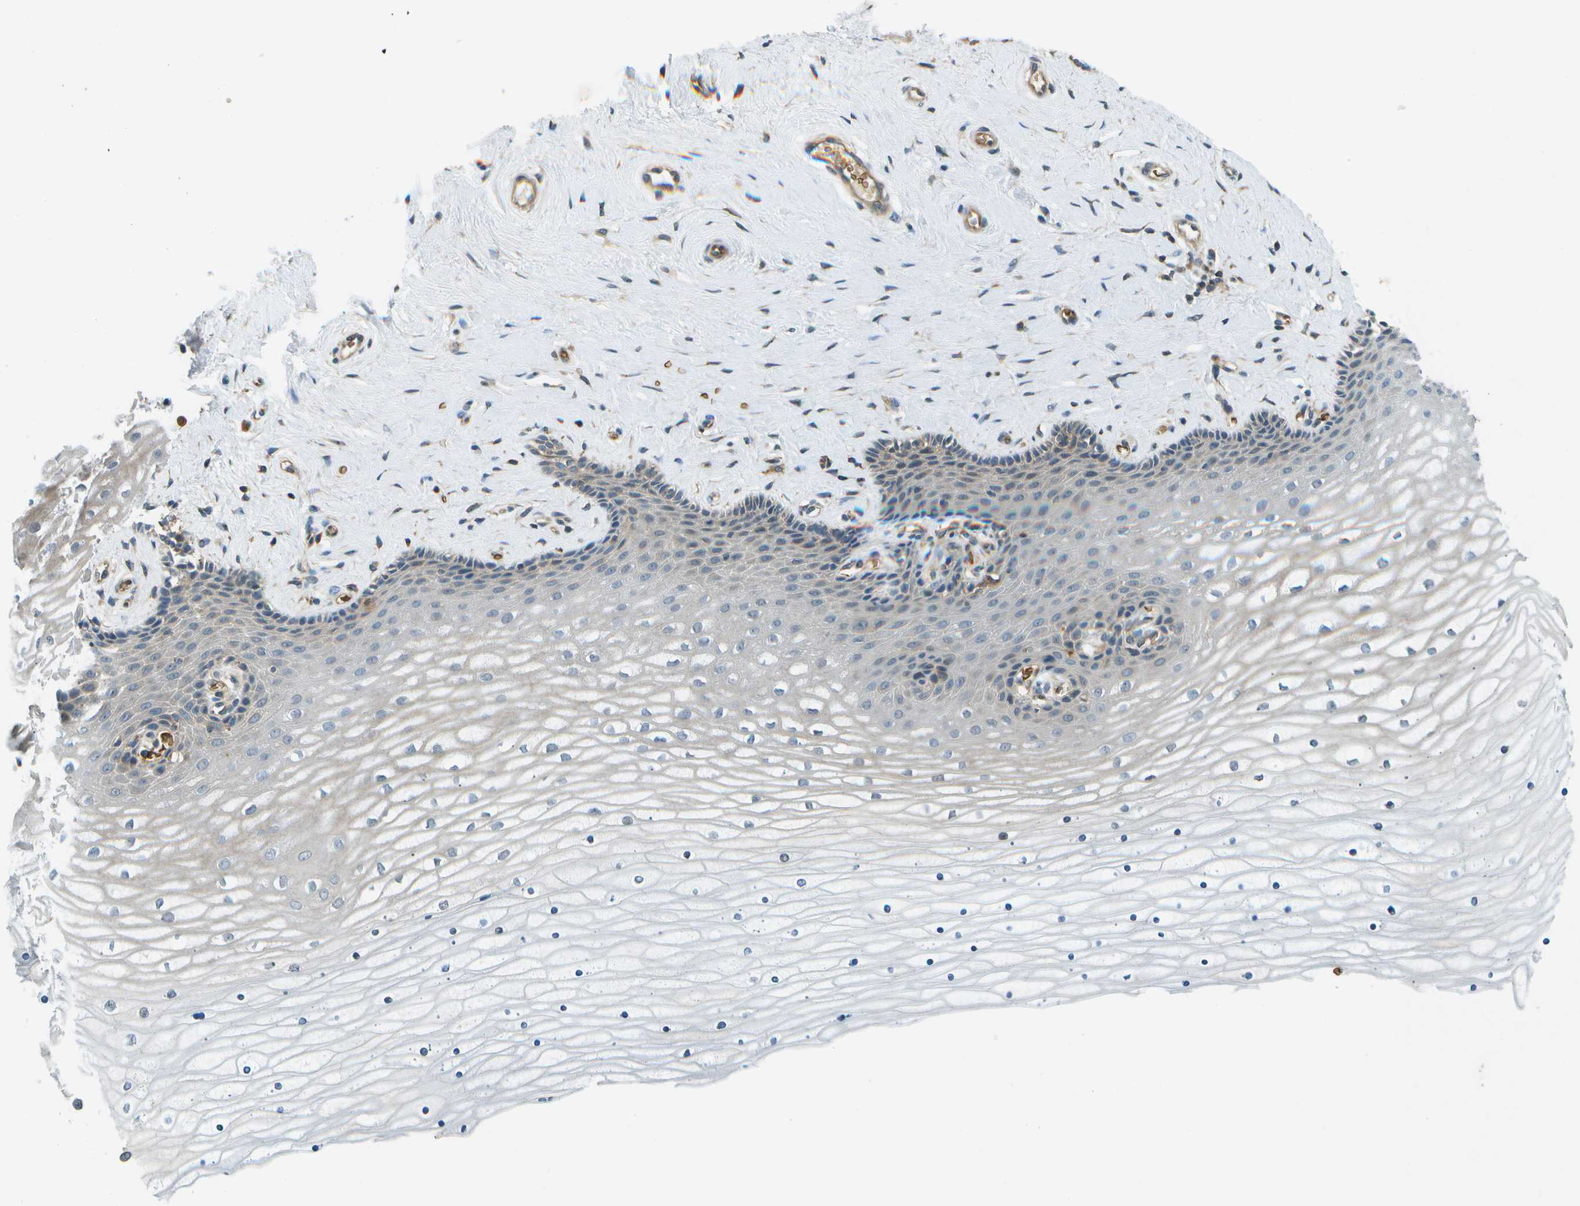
{"staining": {"intensity": "weak", "quantity": "25%-75%", "location": "cytoplasmic/membranous"}, "tissue": "cervix", "cell_type": "Glandular cells", "image_type": "normal", "snomed": [{"axis": "morphology", "description": "Normal tissue, NOS"}, {"axis": "topography", "description": "Cervix"}], "caption": "Immunohistochemical staining of benign human cervix exhibits weak cytoplasmic/membranous protein staining in approximately 25%-75% of glandular cells.", "gene": "CTIF", "patient": {"sex": "female", "age": 39}}